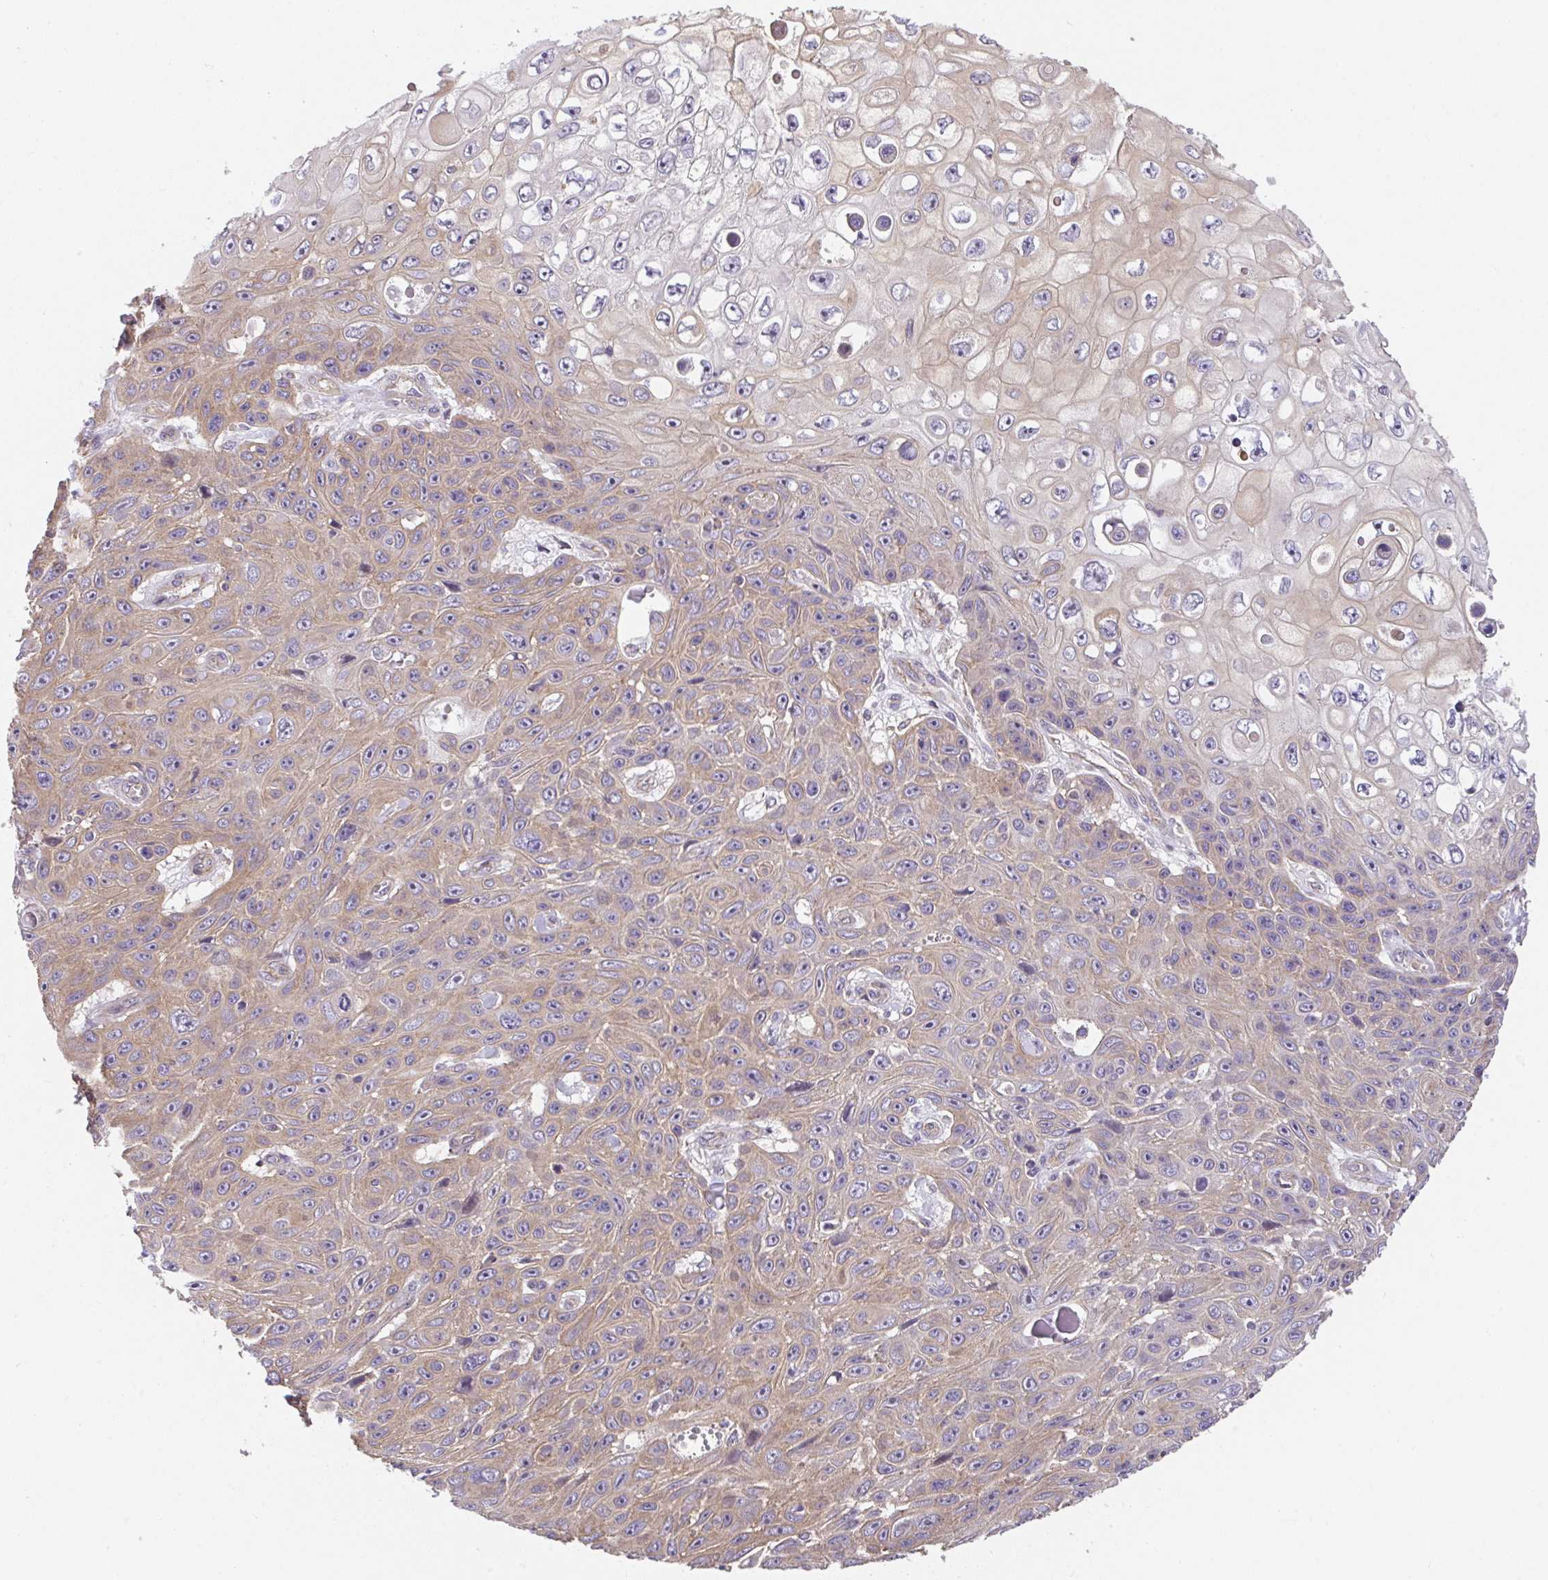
{"staining": {"intensity": "weak", "quantity": ">75%", "location": "cytoplasmic/membranous"}, "tissue": "skin cancer", "cell_type": "Tumor cells", "image_type": "cancer", "snomed": [{"axis": "morphology", "description": "Squamous cell carcinoma, NOS"}, {"axis": "topography", "description": "Skin"}], "caption": "Immunohistochemical staining of skin squamous cell carcinoma displays low levels of weak cytoplasmic/membranous protein staining in approximately >75% of tumor cells.", "gene": "ZNF696", "patient": {"sex": "male", "age": 82}}